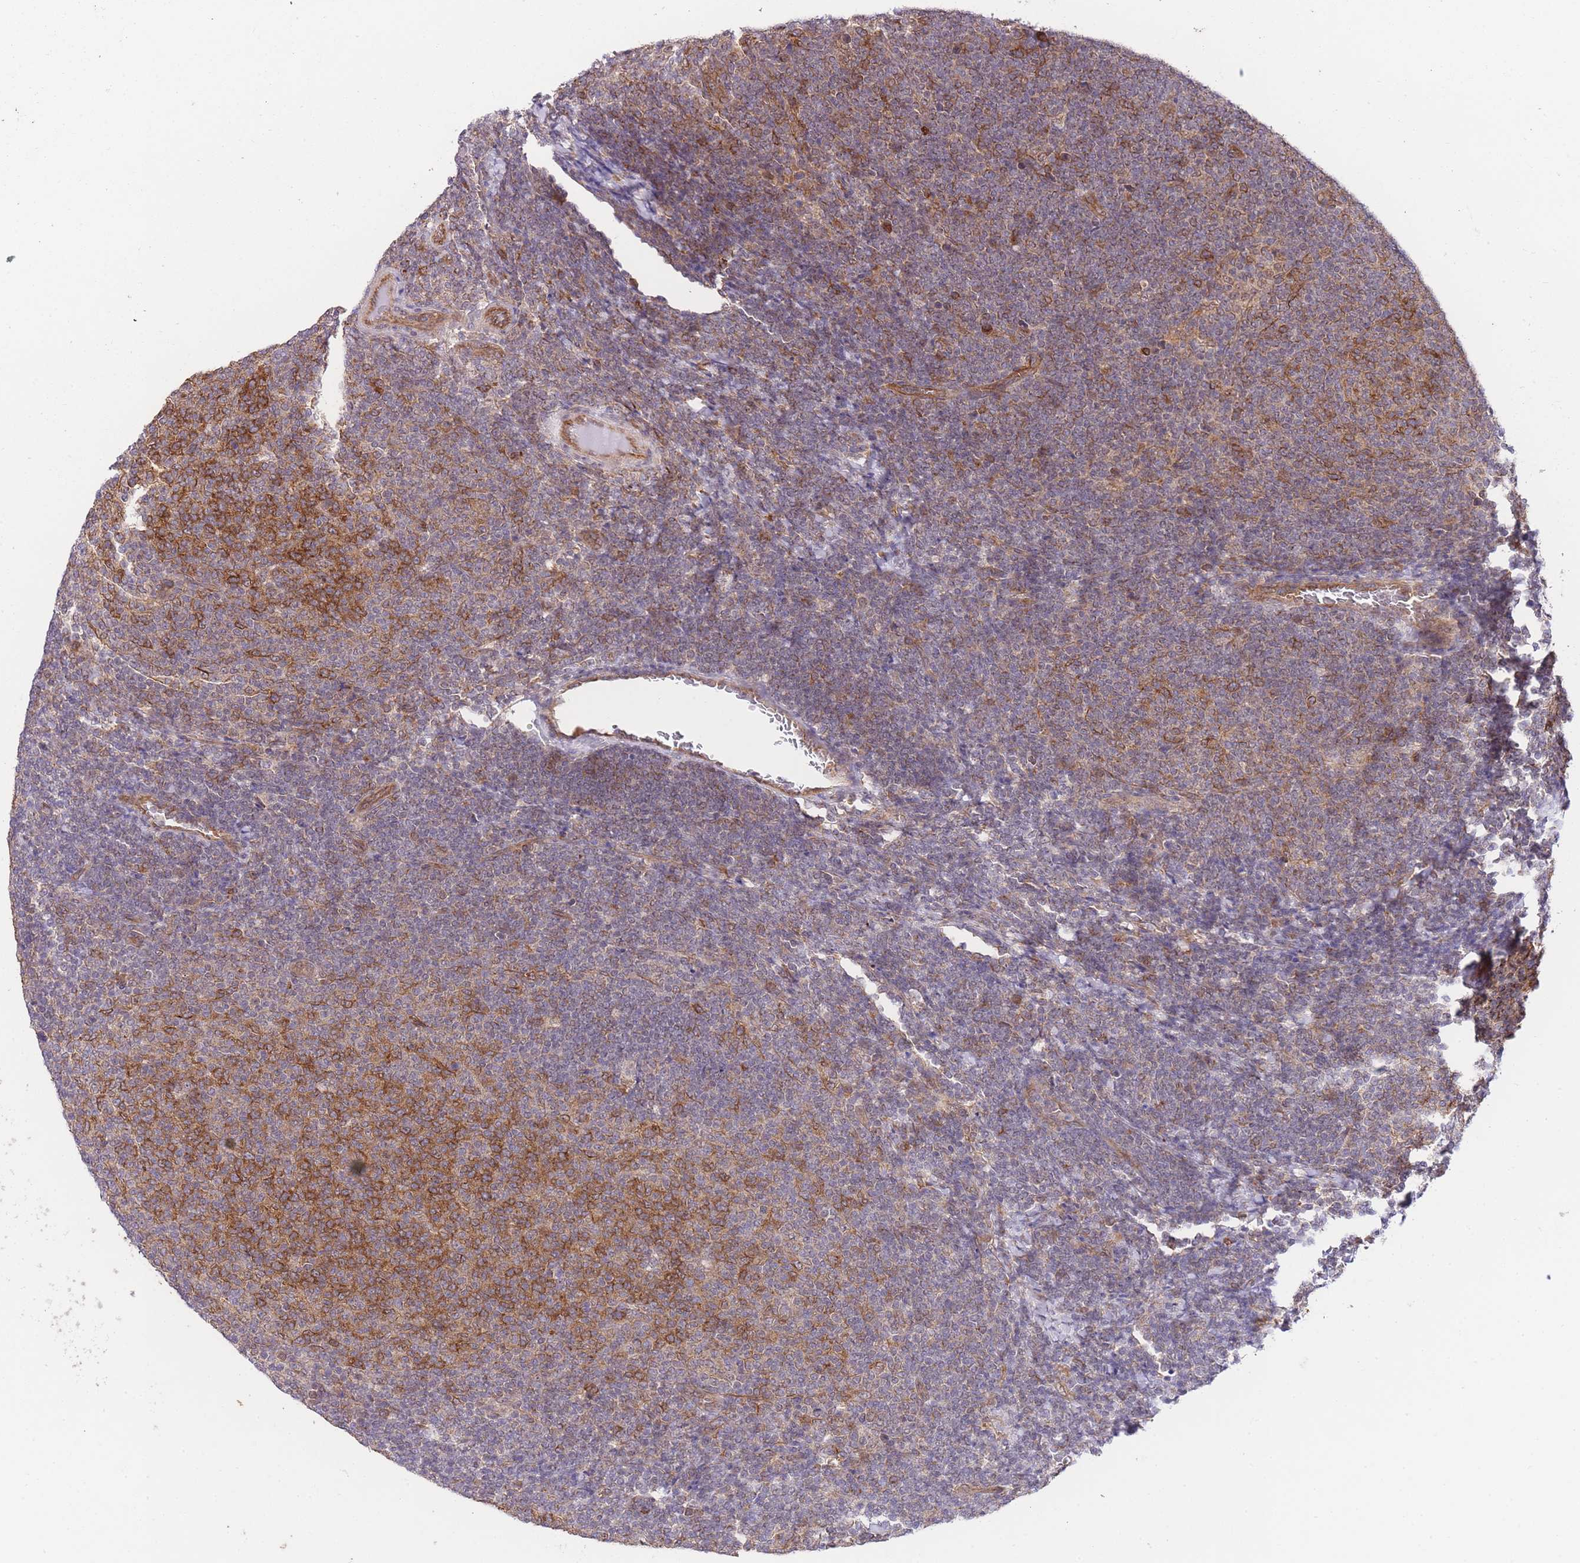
{"staining": {"intensity": "moderate", "quantity": "25%-75%", "location": "cytoplasmic/membranous"}, "tissue": "lymphoma", "cell_type": "Tumor cells", "image_type": "cancer", "snomed": [{"axis": "morphology", "description": "Malignant lymphoma, non-Hodgkin's type, Low grade"}, {"axis": "topography", "description": "Lymph node"}], "caption": "Immunohistochemical staining of human malignant lymphoma, non-Hodgkin's type (low-grade) reveals moderate cytoplasmic/membranous protein positivity in about 25%-75% of tumor cells.", "gene": "EXOSC8", "patient": {"sex": "male", "age": 66}}